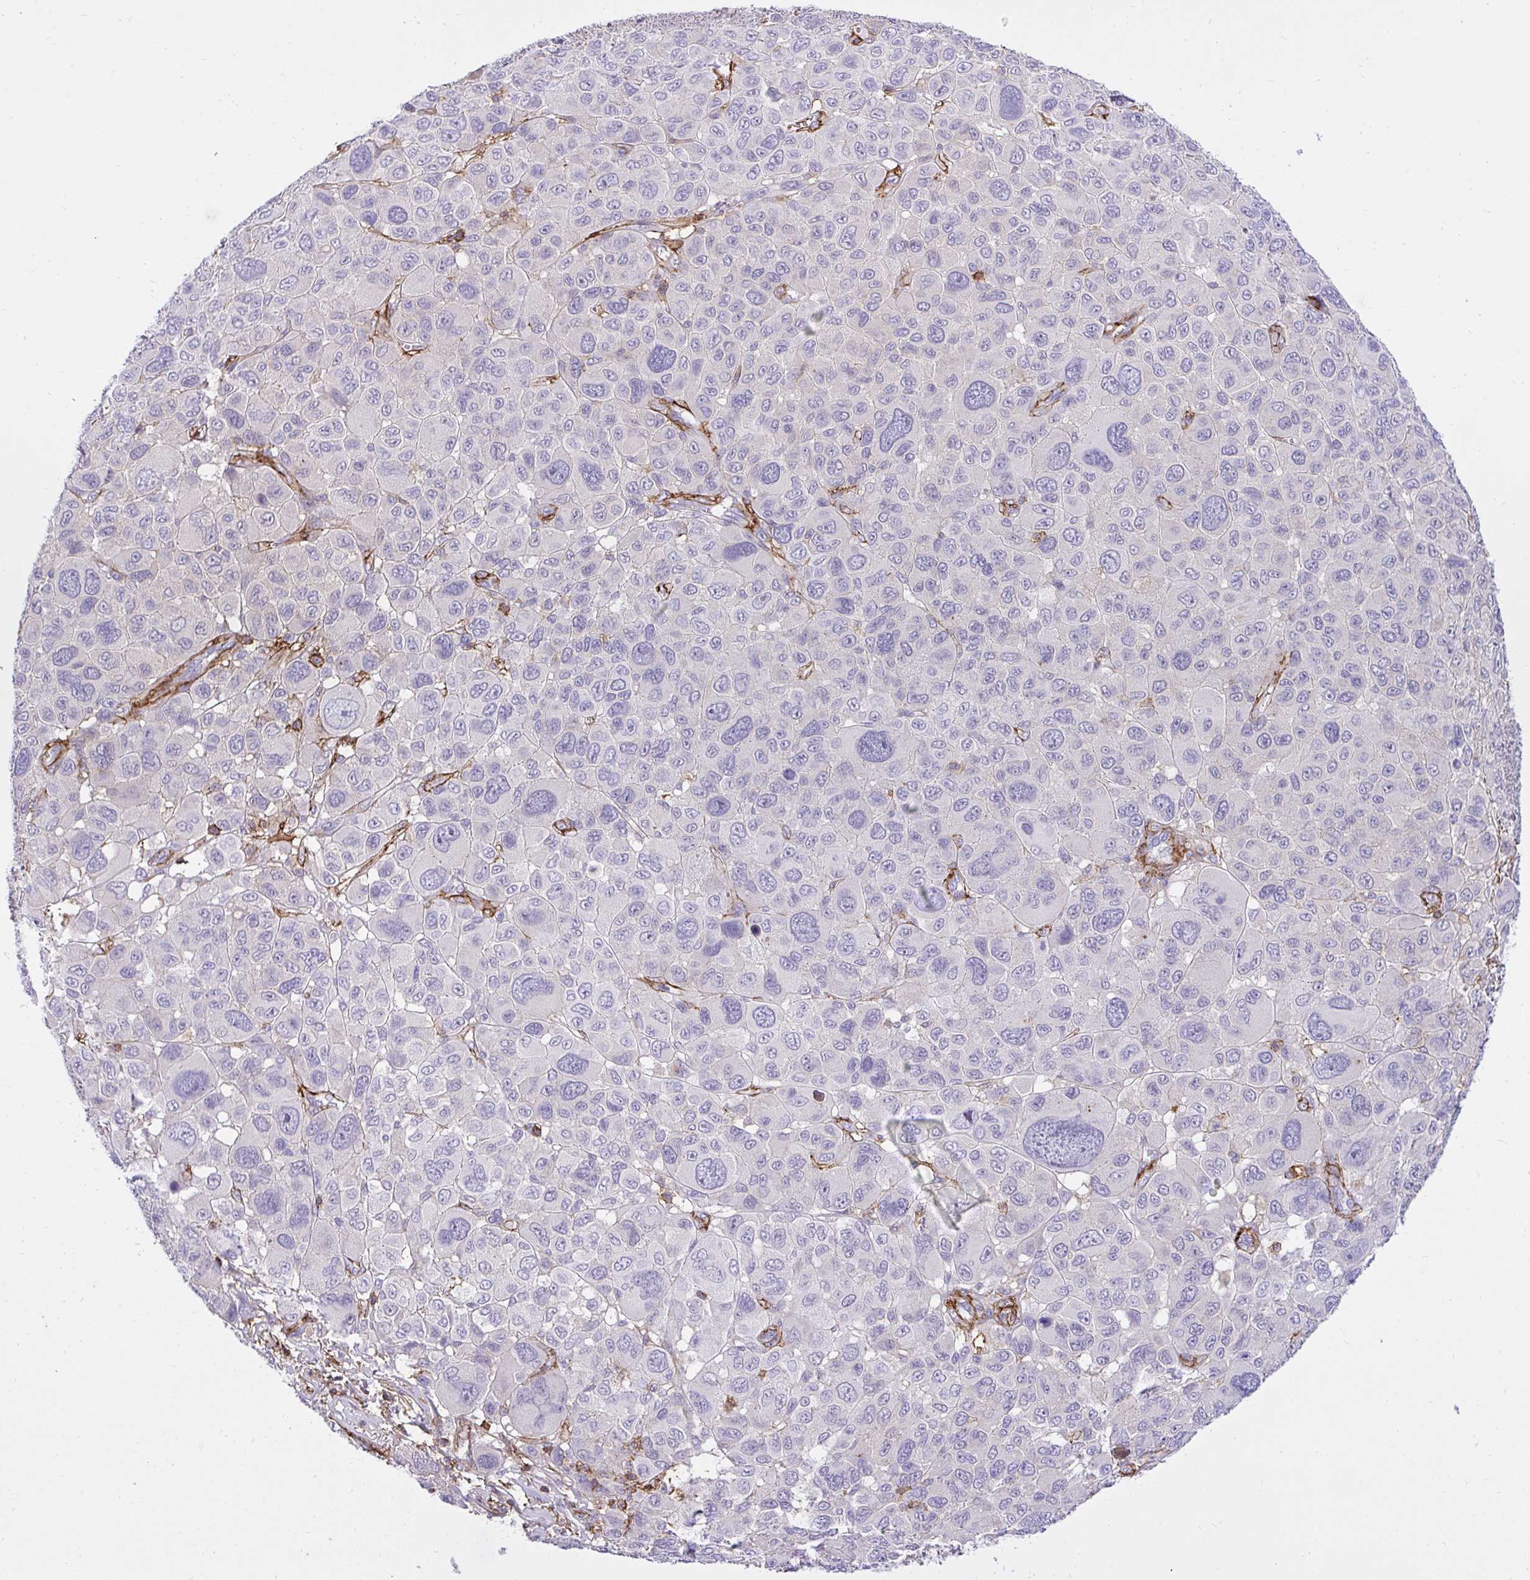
{"staining": {"intensity": "negative", "quantity": "none", "location": "none"}, "tissue": "melanoma", "cell_type": "Tumor cells", "image_type": "cancer", "snomed": [{"axis": "morphology", "description": "Malignant melanoma, NOS"}, {"axis": "topography", "description": "Skin"}], "caption": "Human malignant melanoma stained for a protein using immunohistochemistry exhibits no staining in tumor cells.", "gene": "ERI1", "patient": {"sex": "female", "age": 66}}